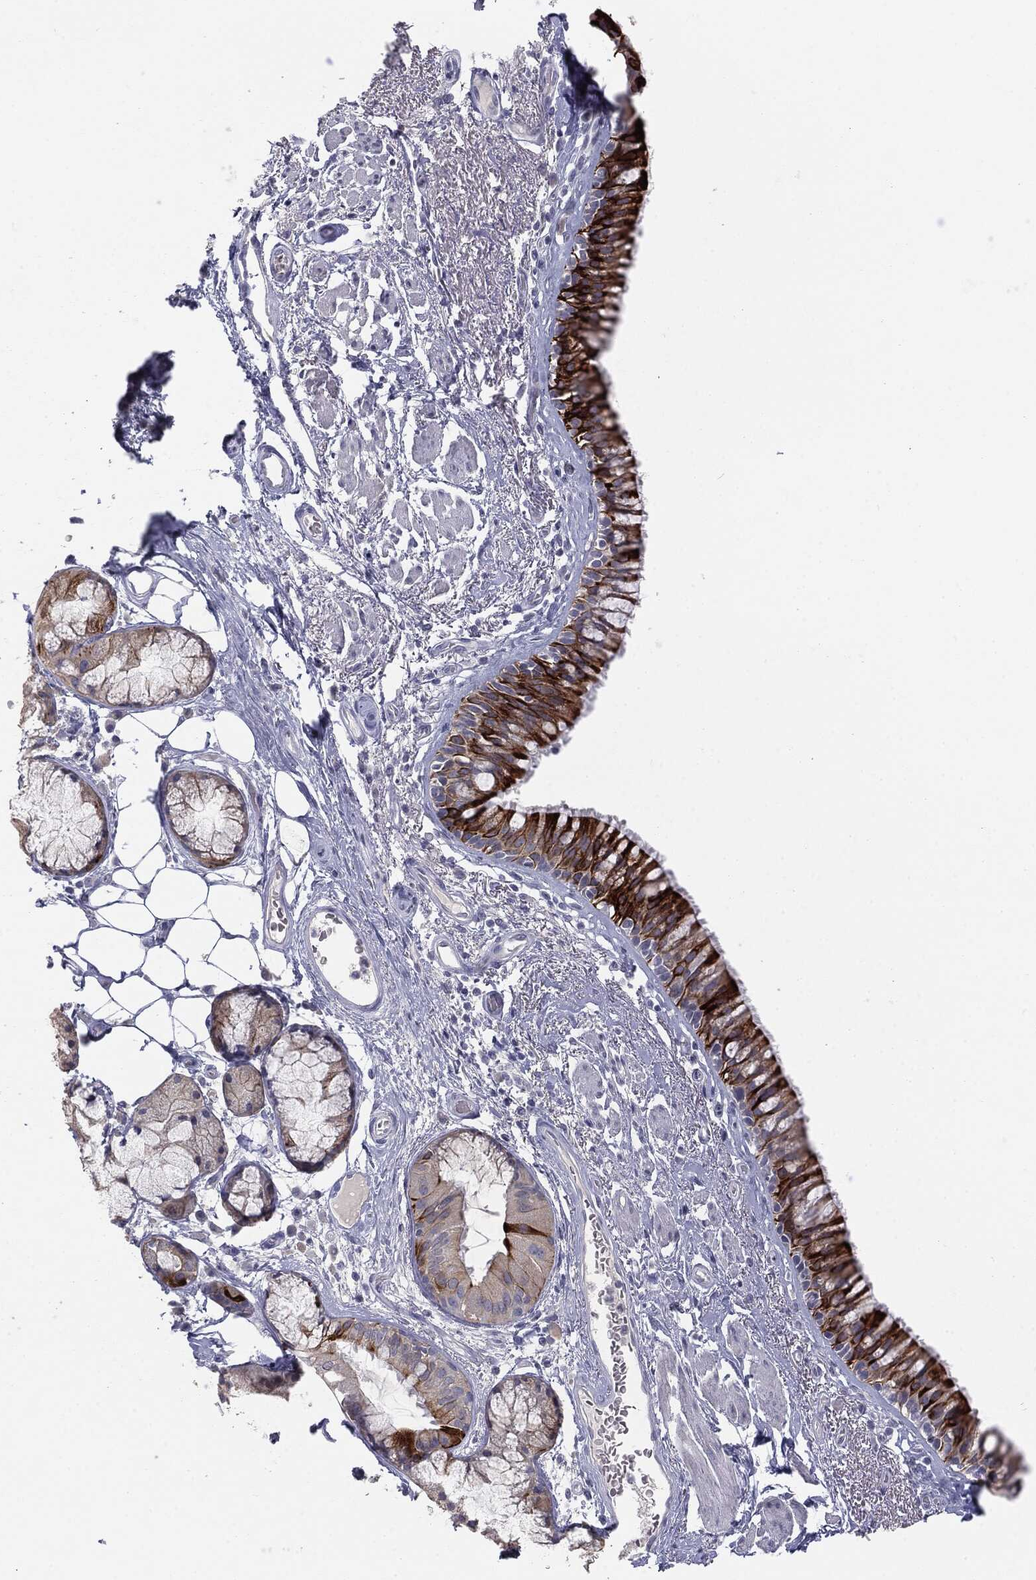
{"staining": {"intensity": "strong", "quantity": ">75%", "location": "cytoplasmic/membranous"}, "tissue": "bronchus", "cell_type": "Respiratory epithelial cells", "image_type": "normal", "snomed": [{"axis": "morphology", "description": "Normal tissue, NOS"}, {"axis": "topography", "description": "Bronchus"}], "caption": "Immunohistochemistry (IHC) histopathology image of normal bronchus: bronchus stained using immunohistochemistry (IHC) demonstrates high levels of strong protein expression localized specifically in the cytoplasmic/membranous of respiratory epithelial cells, appearing as a cytoplasmic/membranous brown color.", "gene": "MUC1", "patient": {"sex": "male", "age": 82}}